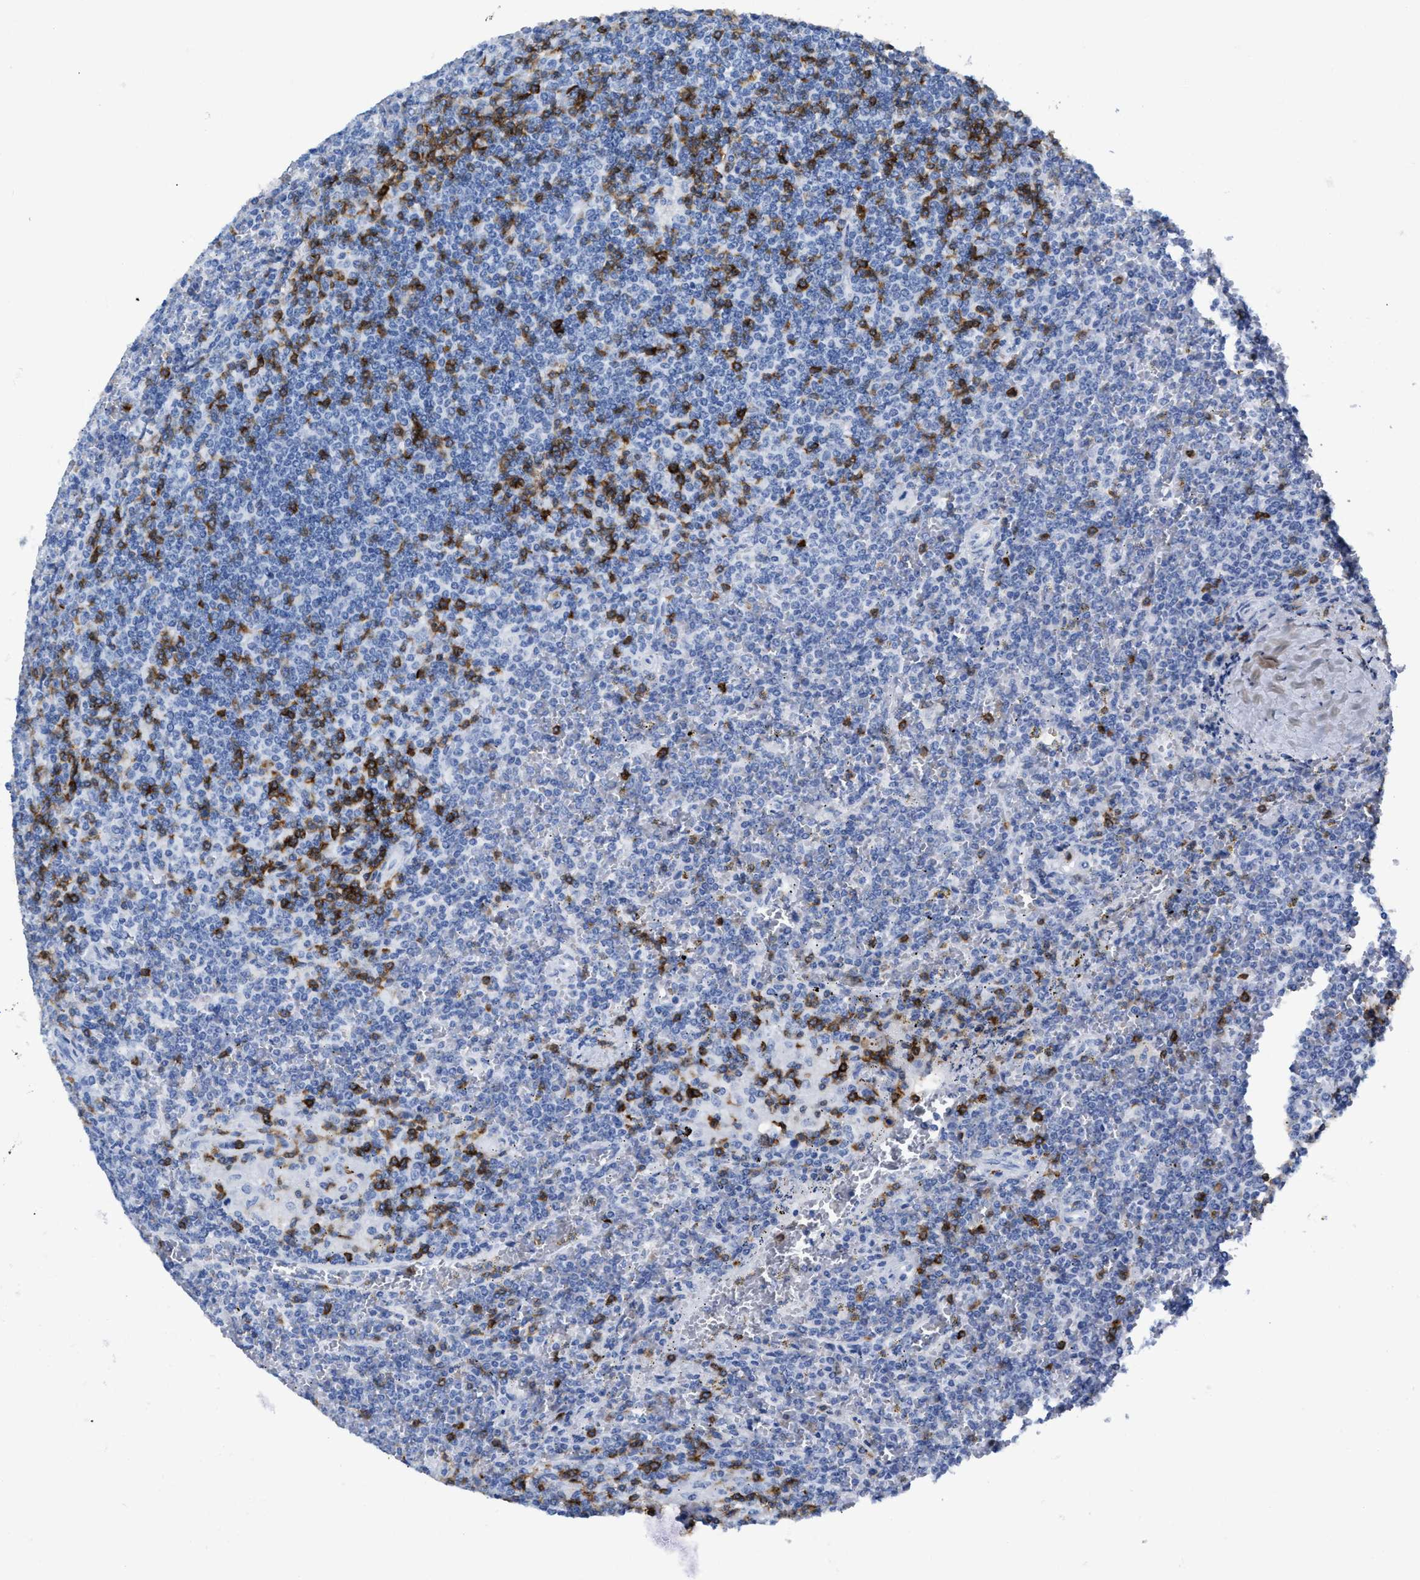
{"staining": {"intensity": "negative", "quantity": "none", "location": "none"}, "tissue": "lymphoma", "cell_type": "Tumor cells", "image_type": "cancer", "snomed": [{"axis": "morphology", "description": "Malignant lymphoma, non-Hodgkin's type, Low grade"}, {"axis": "topography", "description": "Spleen"}], "caption": "This image is of malignant lymphoma, non-Hodgkin's type (low-grade) stained with immunohistochemistry to label a protein in brown with the nuclei are counter-stained blue. There is no staining in tumor cells. (DAB IHC visualized using brightfield microscopy, high magnification).", "gene": "CD5", "patient": {"sex": "female", "age": 19}}